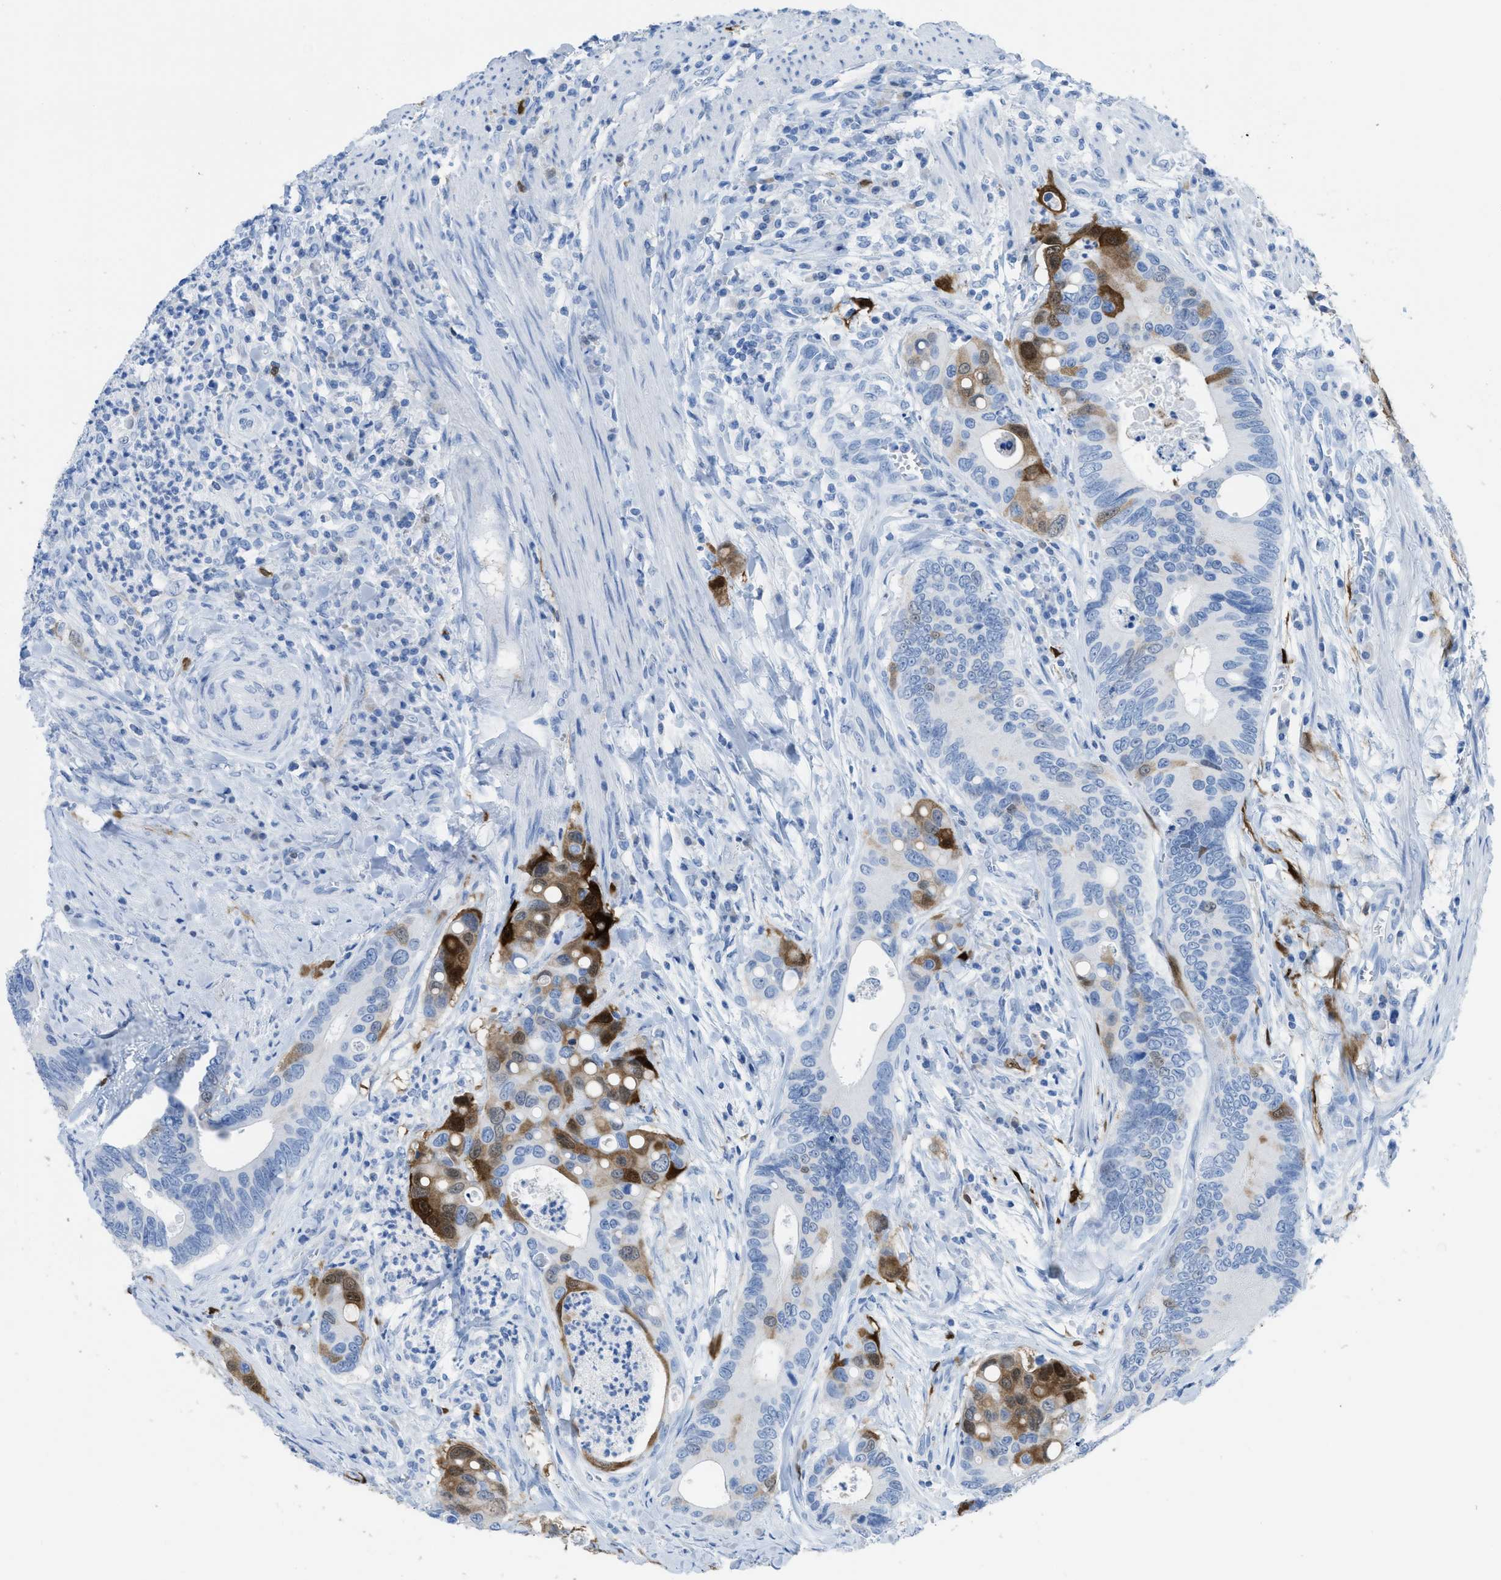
{"staining": {"intensity": "strong", "quantity": "<25%", "location": "cytoplasmic/membranous,nuclear"}, "tissue": "colorectal cancer", "cell_type": "Tumor cells", "image_type": "cancer", "snomed": [{"axis": "morphology", "description": "Inflammation, NOS"}, {"axis": "morphology", "description": "Adenocarcinoma, NOS"}, {"axis": "topography", "description": "Colon"}], "caption": "Protein staining of colorectal adenocarcinoma tissue exhibits strong cytoplasmic/membranous and nuclear staining in approximately <25% of tumor cells. Using DAB (brown) and hematoxylin (blue) stains, captured at high magnification using brightfield microscopy.", "gene": "CDKN2A", "patient": {"sex": "male", "age": 72}}